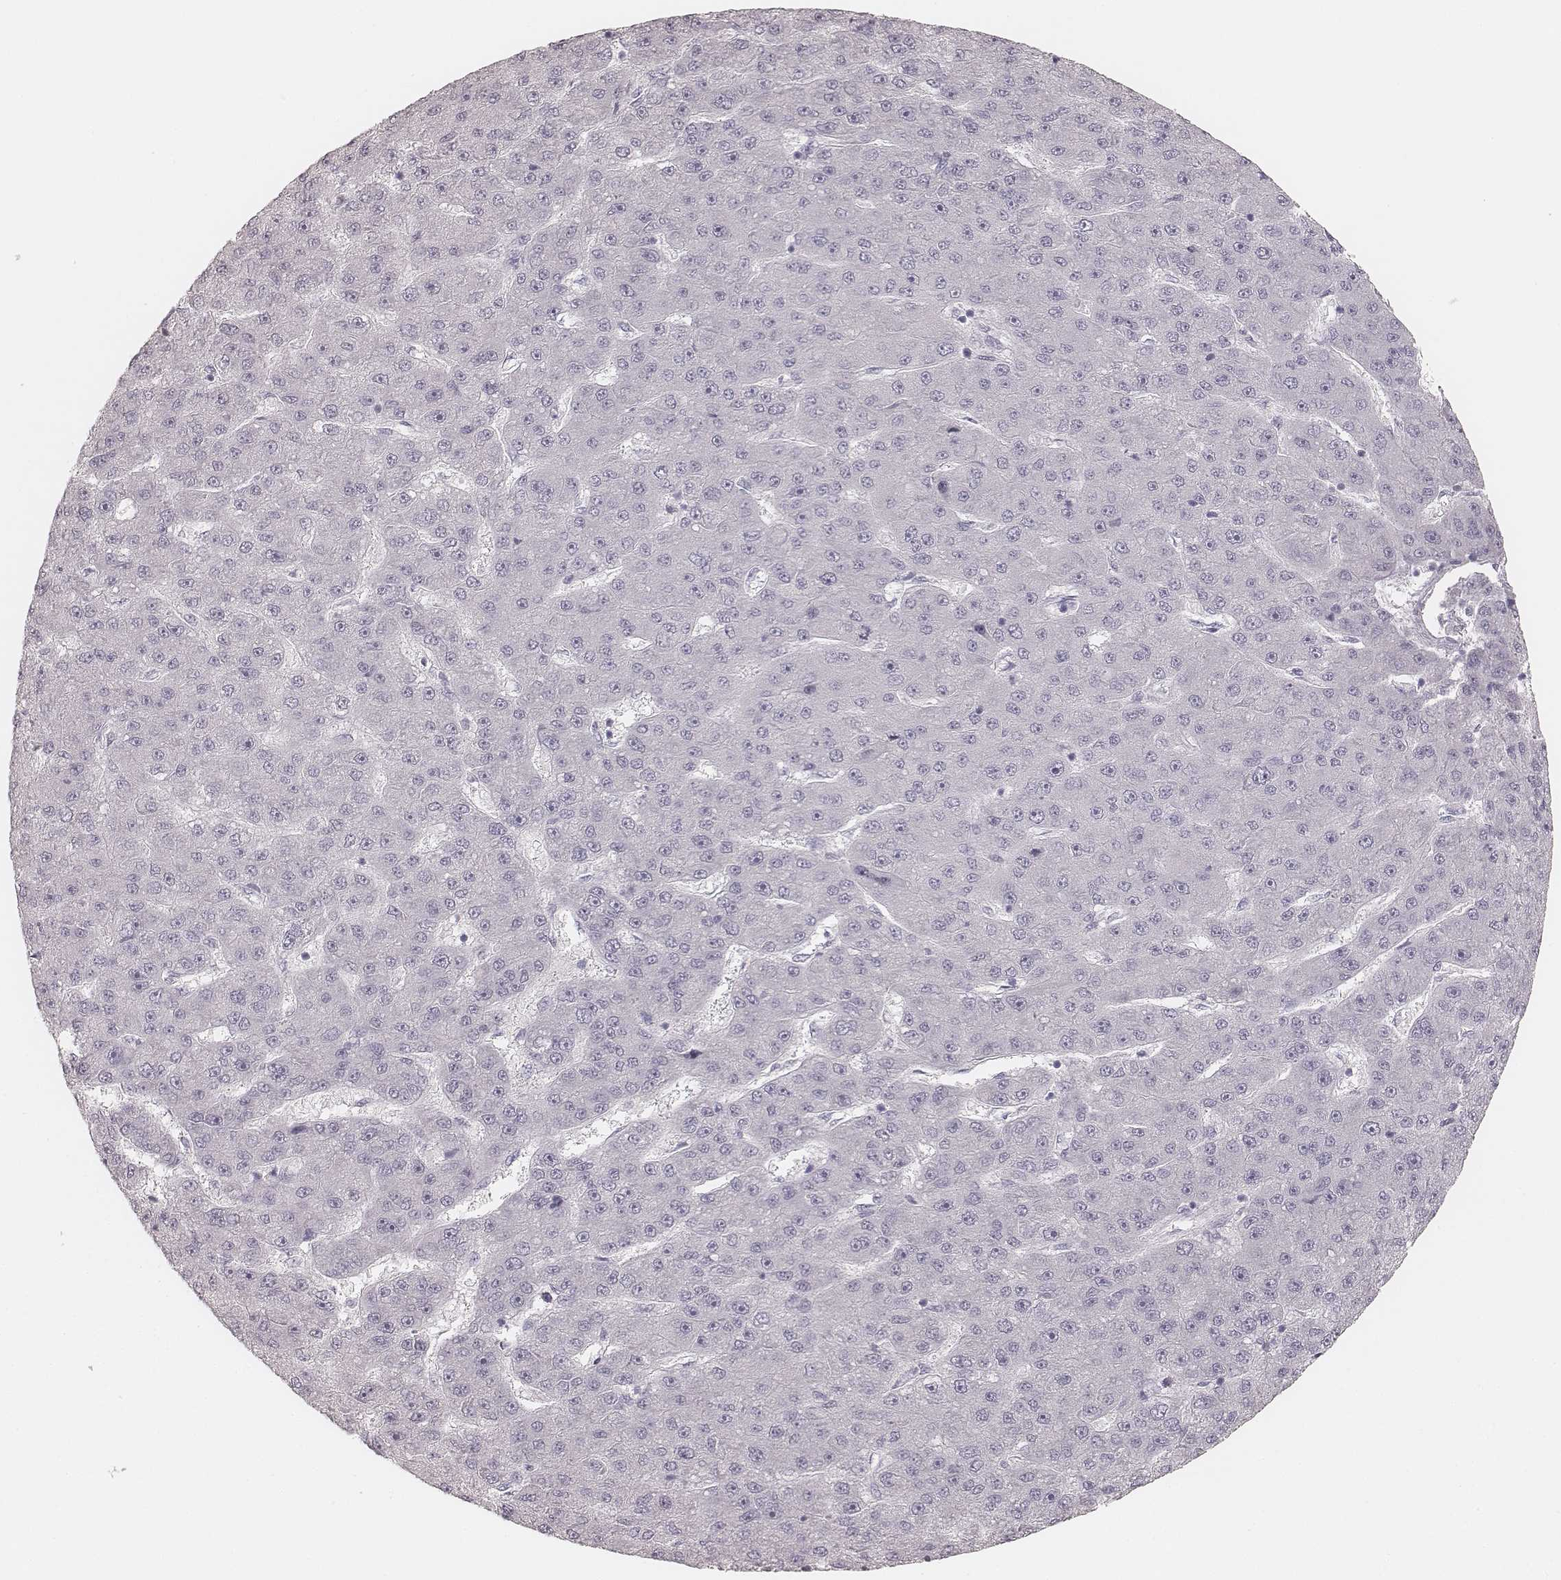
{"staining": {"intensity": "negative", "quantity": "none", "location": "none"}, "tissue": "liver cancer", "cell_type": "Tumor cells", "image_type": "cancer", "snomed": [{"axis": "morphology", "description": "Carcinoma, Hepatocellular, NOS"}, {"axis": "topography", "description": "Liver"}], "caption": "Tumor cells show no significant protein positivity in liver cancer (hepatocellular carcinoma). (DAB immunohistochemistry (IHC) with hematoxylin counter stain).", "gene": "KRT31", "patient": {"sex": "male", "age": 67}}